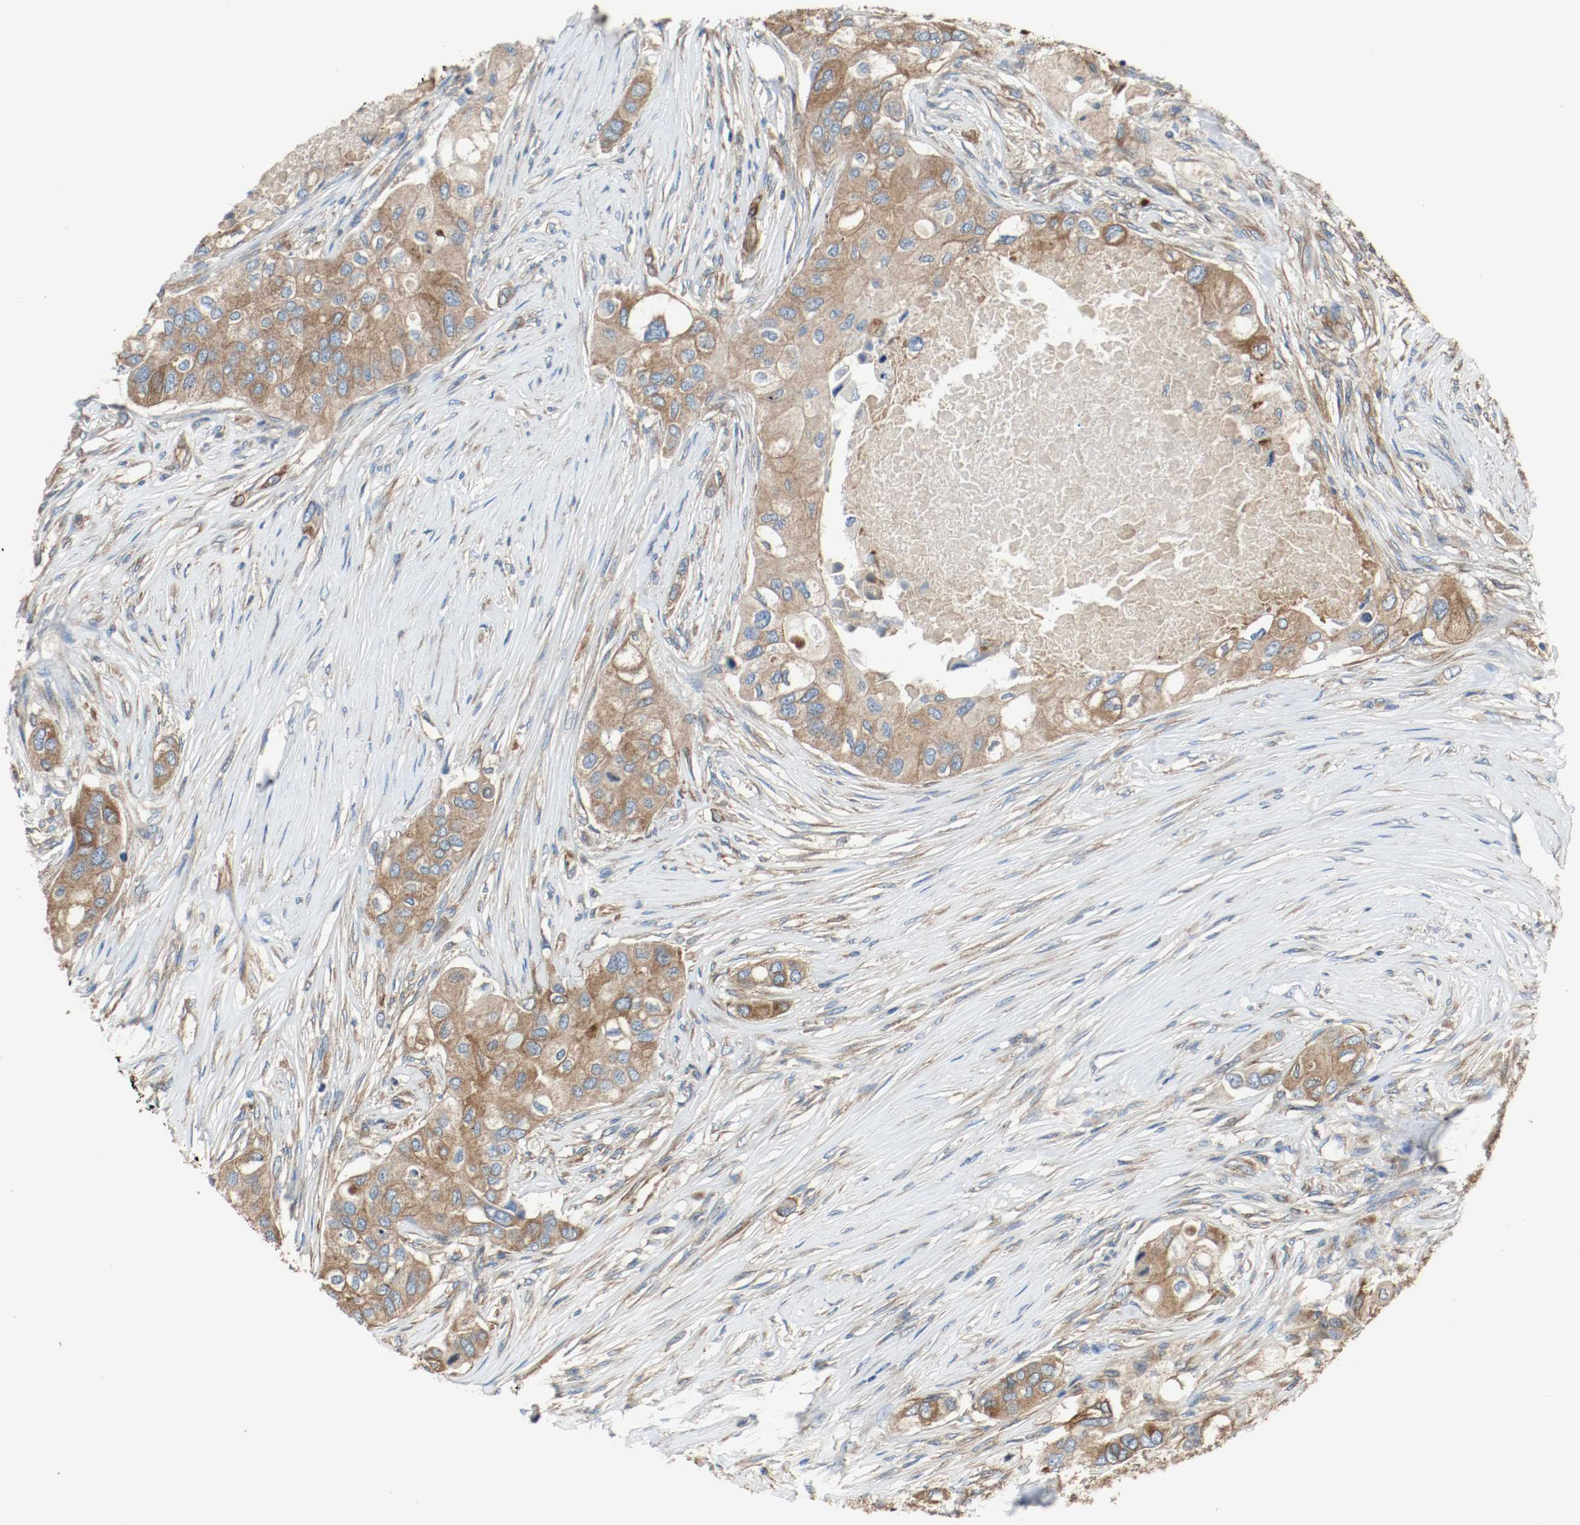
{"staining": {"intensity": "moderate", "quantity": ">75%", "location": "cytoplasmic/membranous"}, "tissue": "breast cancer", "cell_type": "Tumor cells", "image_type": "cancer", "snomed": [{"axis": "morphology", "description": "Normal tissue, NOS"}, {"axis": "morphology", "description": "Duct carcinoma"}, {"axis": "topography", "description": "Breast"}], "caption": "Breast cancer was stained to show a protein in brown. There is medium levels of moderate cytoplasmic/membranous expression in about >75% of tumor cells. The staining was performed using DAB, with brown indicating positive protein expression. Nuclei are stained blue with hematoxylin.", "gene": "TUBA3D", "patient": {"sex": "female", "age": 49}}